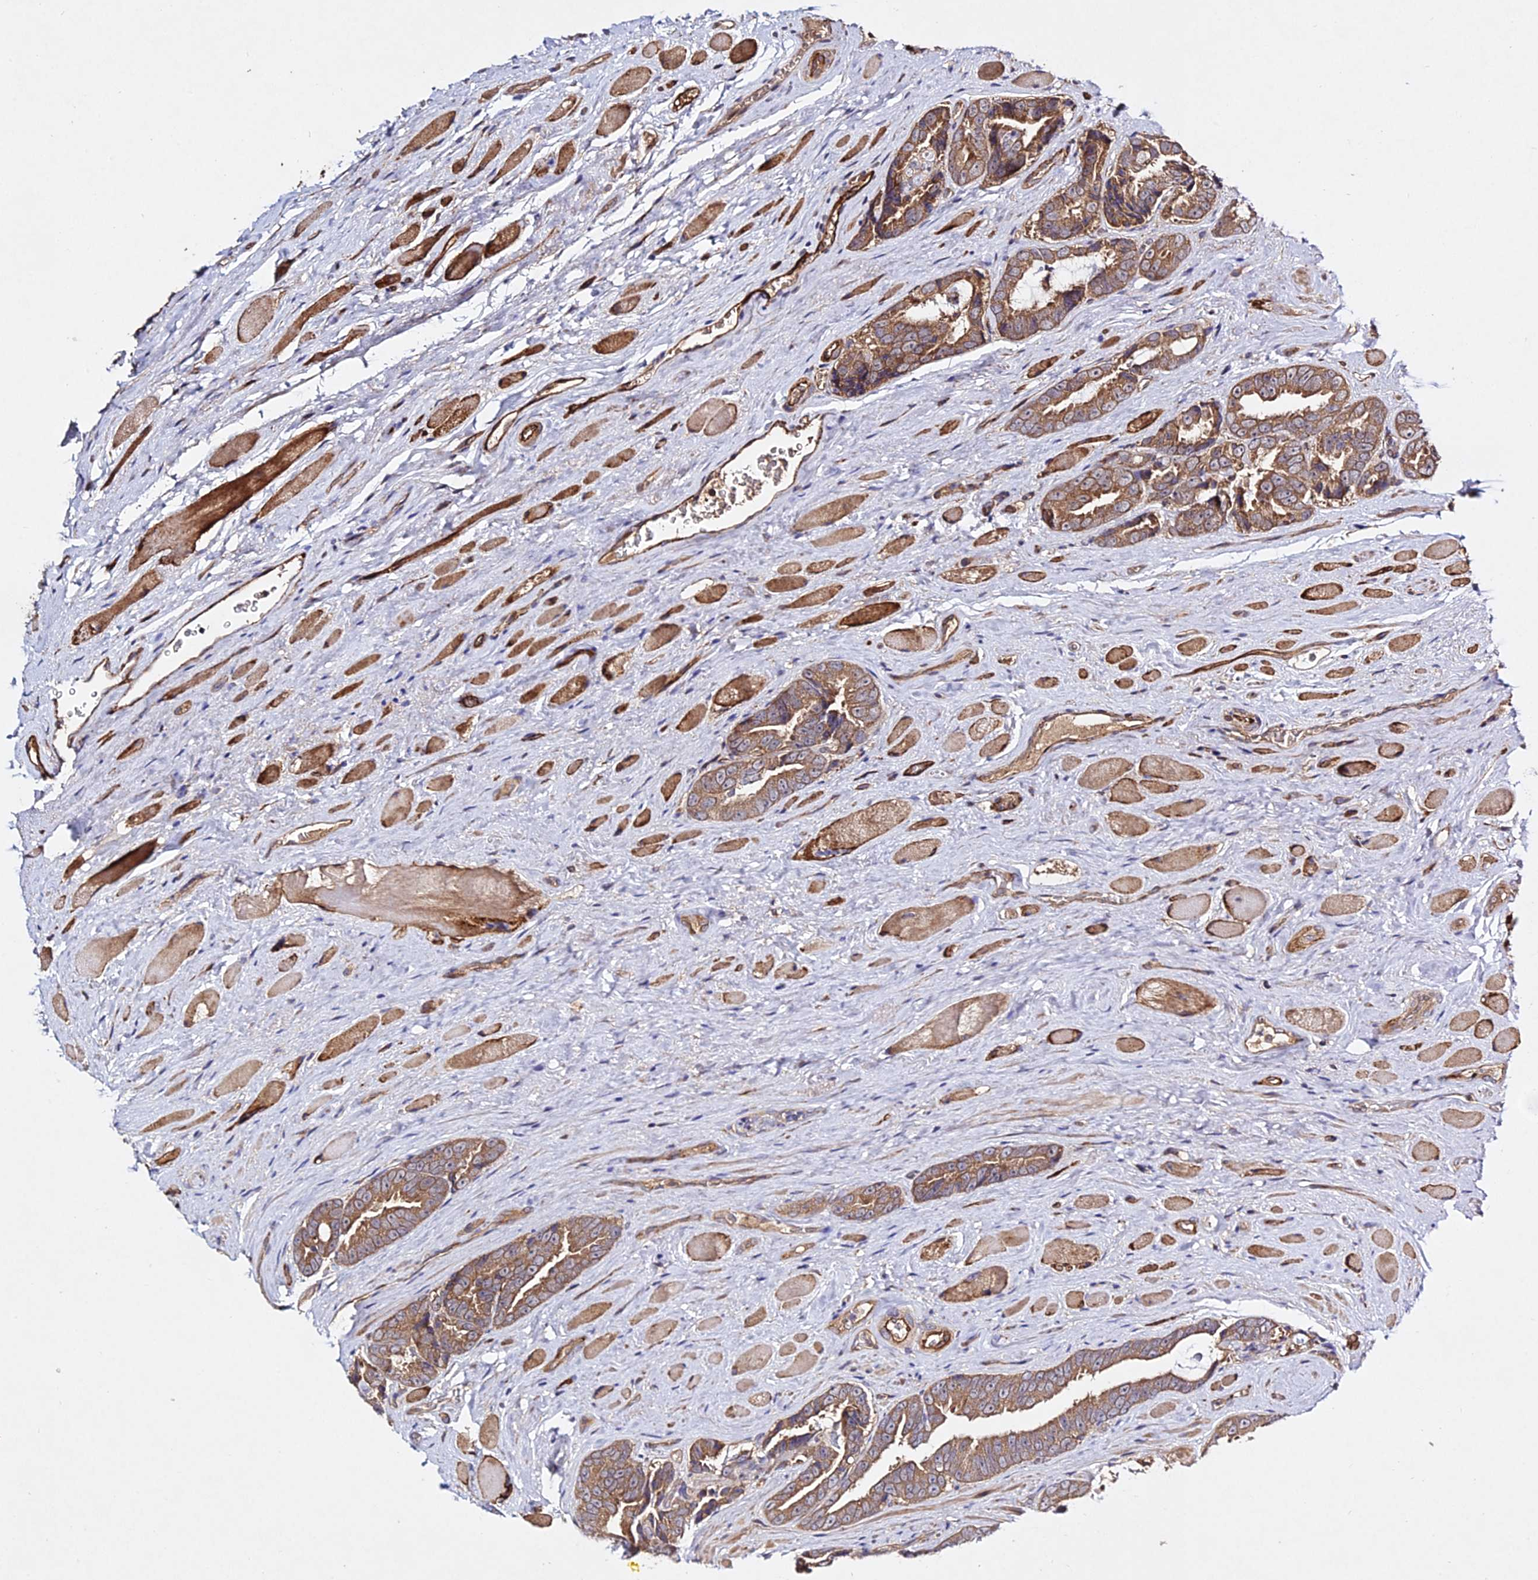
{"staining": {"intensity": "moderate", "quantity": ">75%", "location": "cytoplasmic/membranous"}, "tissue": "prostate cancer", "cell_type": "Tumor cells", "image_type": "cancer", "snomed": [{"axis": "morphology", "description": "Adenocarcinoma, High grade"}, {"axis": "topography", "description": "Prostate"}], "caption": "IHC of human prostate cancer (high-grade adenocarcinoma) shows medium levels of moderate cytoplasmic/membranous expression in approximately >75% of tumor cells.", "gene": "GRTP1", "patient": {"sex": "male", "age": 72}}